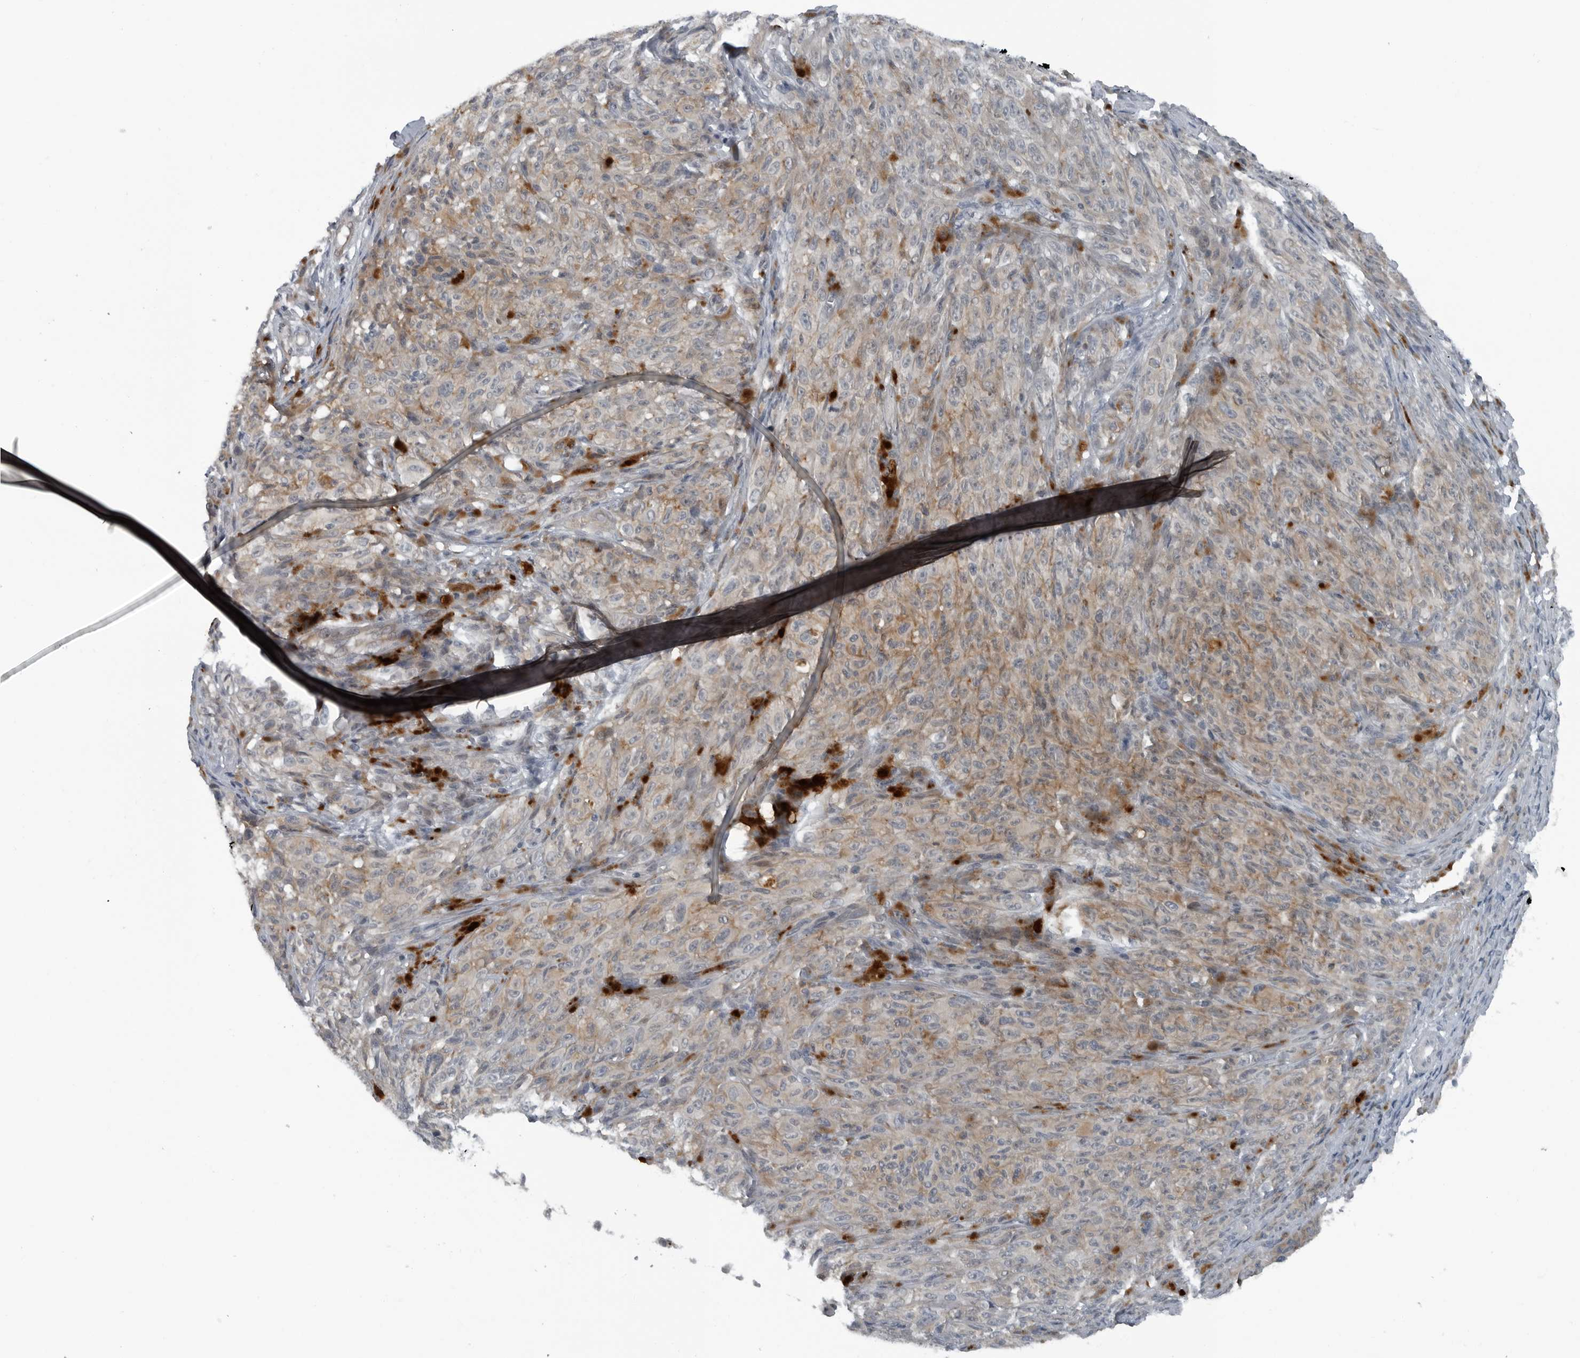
{"staining": {"intensity": "negative", "quantity": "none", "location": "none"}, "tissue": "melanoma", "cell_type": "Tumor cells", "image_type": "cancer", "snomed": [{"axis": "morphology", "description": "Malignant melanoma, NOS"}, {"axis": "topography", "description": "Skin"}], "caption": "Protein analysis of melanoma reveals no significant staining in tumor cells.", "gene": "GAK", "patient": {"sex": "female", "age": 82}}